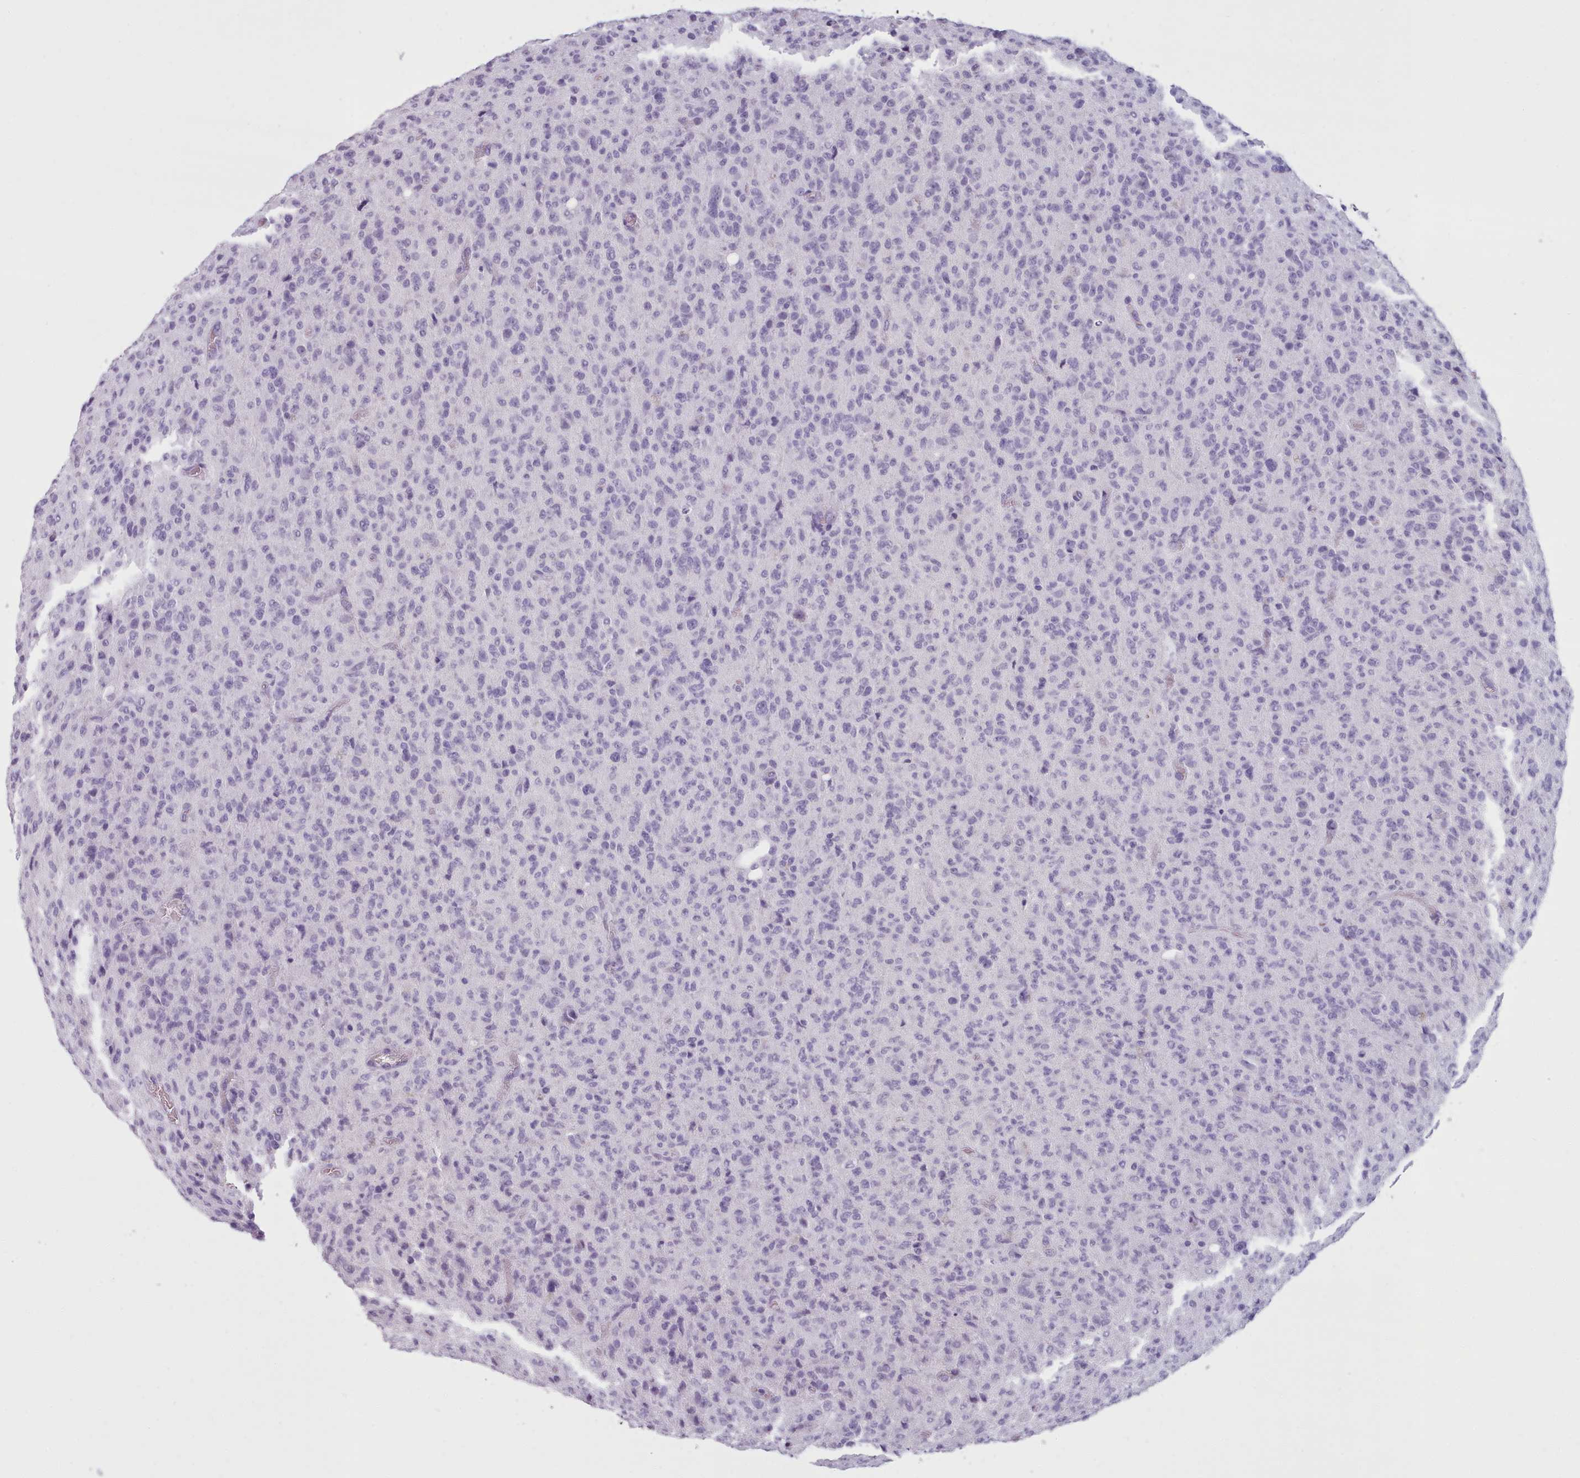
{"staining": {"intensity": "negative", "quantity": "none", "location": "none"}, "tissue": "glioma", "cell_type": "Tumor cells", "image_type": "cancer", "snomed": [{"axis": "morphology", "description": "Glioma, malignant, High grade"}, {"axis": "topography", "description": "Brain"}], "caption": "The histopathology image demonstrates no significant staining in tumor cells of malignant glioma (high-grade).", "gene": "ZNF43", "patient": {"sex": "female", "age": 57}}